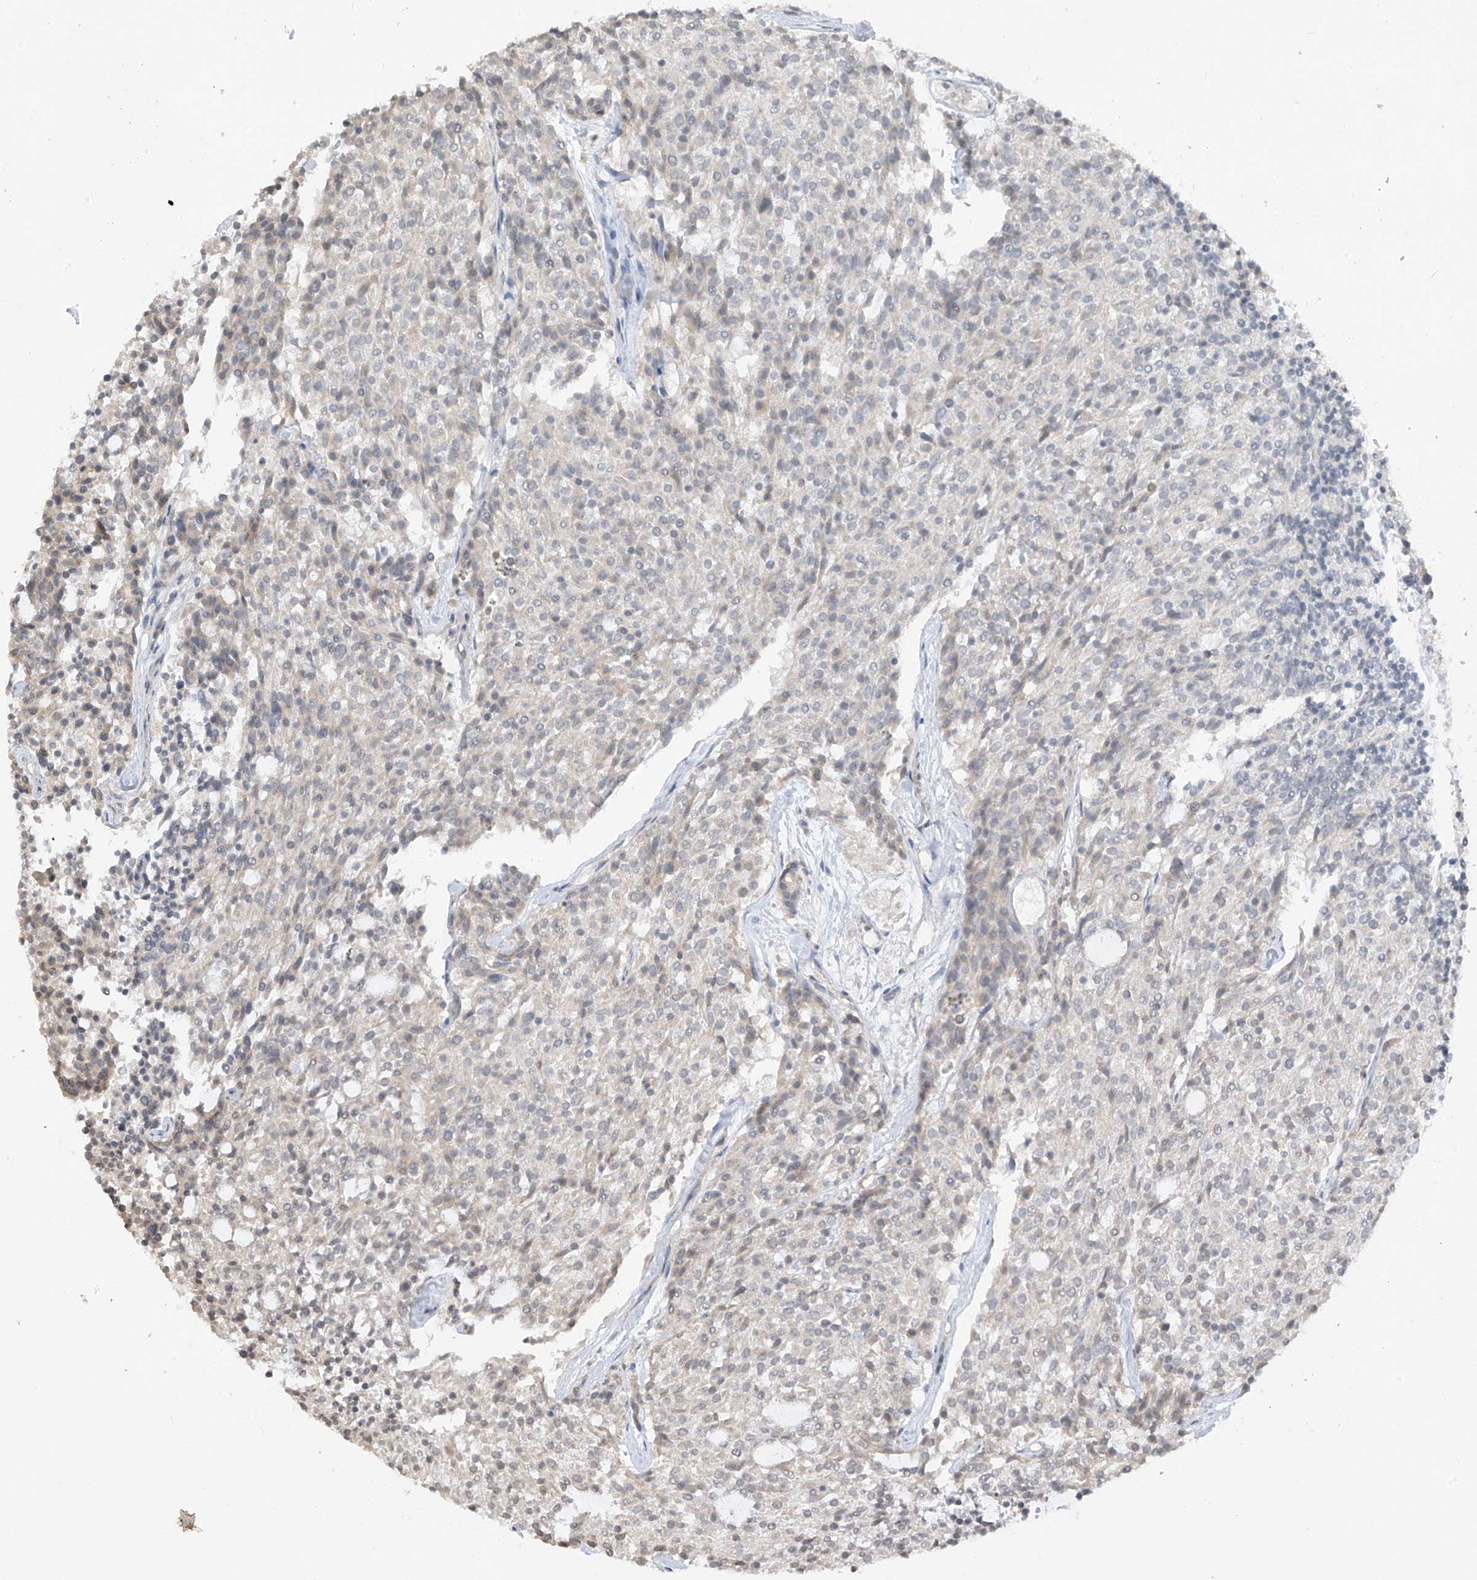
{"staining": {"intensity": "weak", "quantity": "<25%", "location": "cytoplasmic/membranous"}, "tissue": "carcinoid", "cell_type": "Tumor cells", "image_type": "cancer", "snomed": [{"axis": "morphology", "description": "Carcinoid, malignant, NOS"}, {"axis": "topography", "description": "Pancreas"}], "caption": "The image displays no significant positivity in tumor cells of carcinoid (malignant).", "gene": "DGKQ", "patient": {"sex": "female", "age": 54}}